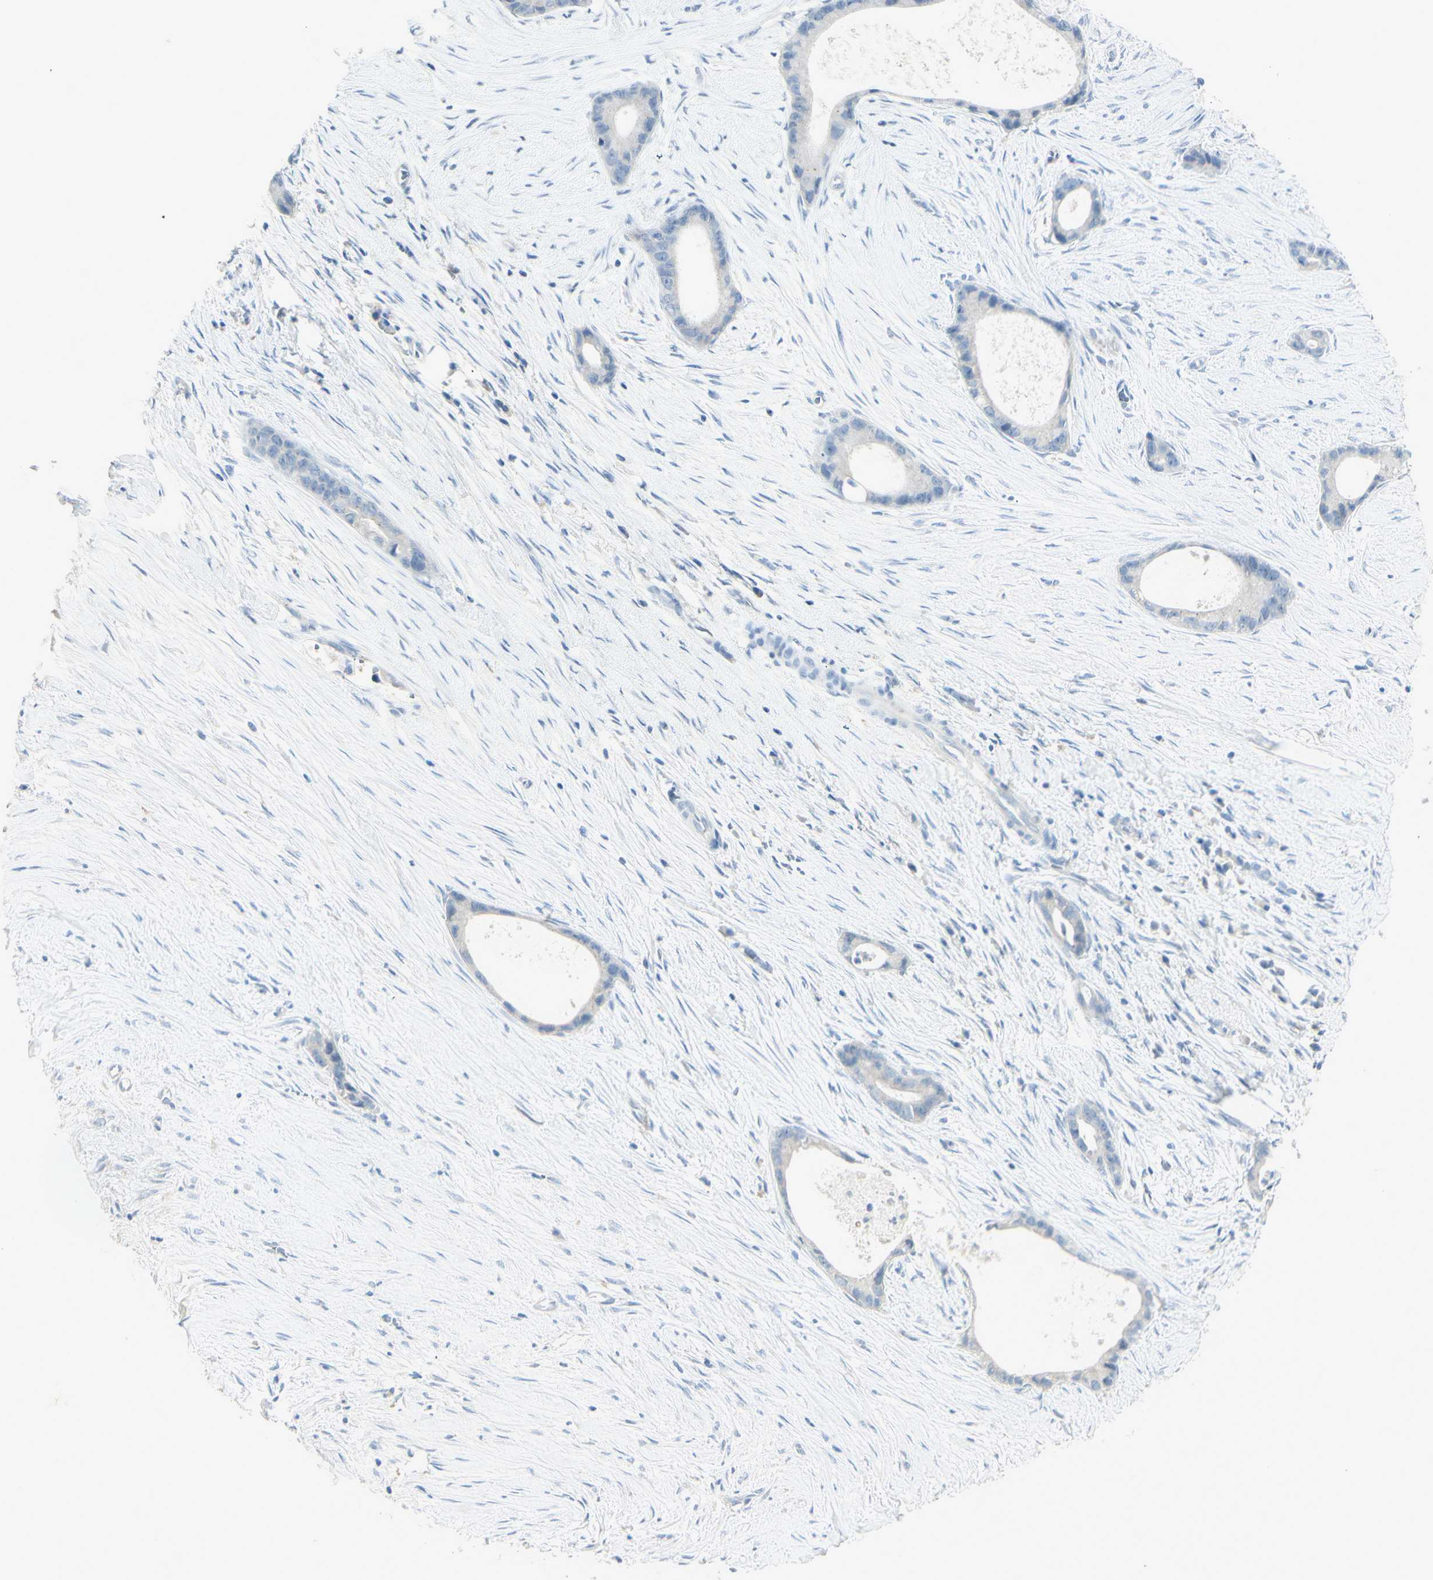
{"staining": {"intensity": "negative", "quantity": "none", "location": "none"}, "tissue": "liver cancer", "cell_type": "Tumor cells", "image_type": "cancer", "snomed": [{"axis": "morphology", "description": "Cholangiocarcinoma"}, {"axis": "topography", "description": "Liver"}], "caption": "This is a photomicrograph of IHC staining of liver cancer, which shows no positivity in tumor cells. The staining is performed using DAB (3,3'-diaminobenzidine) brown chromogen with nuclei counter-stained in using hematoxylin.", "gene": "ART3", "patient": {"sex": "female", "age": 55}}